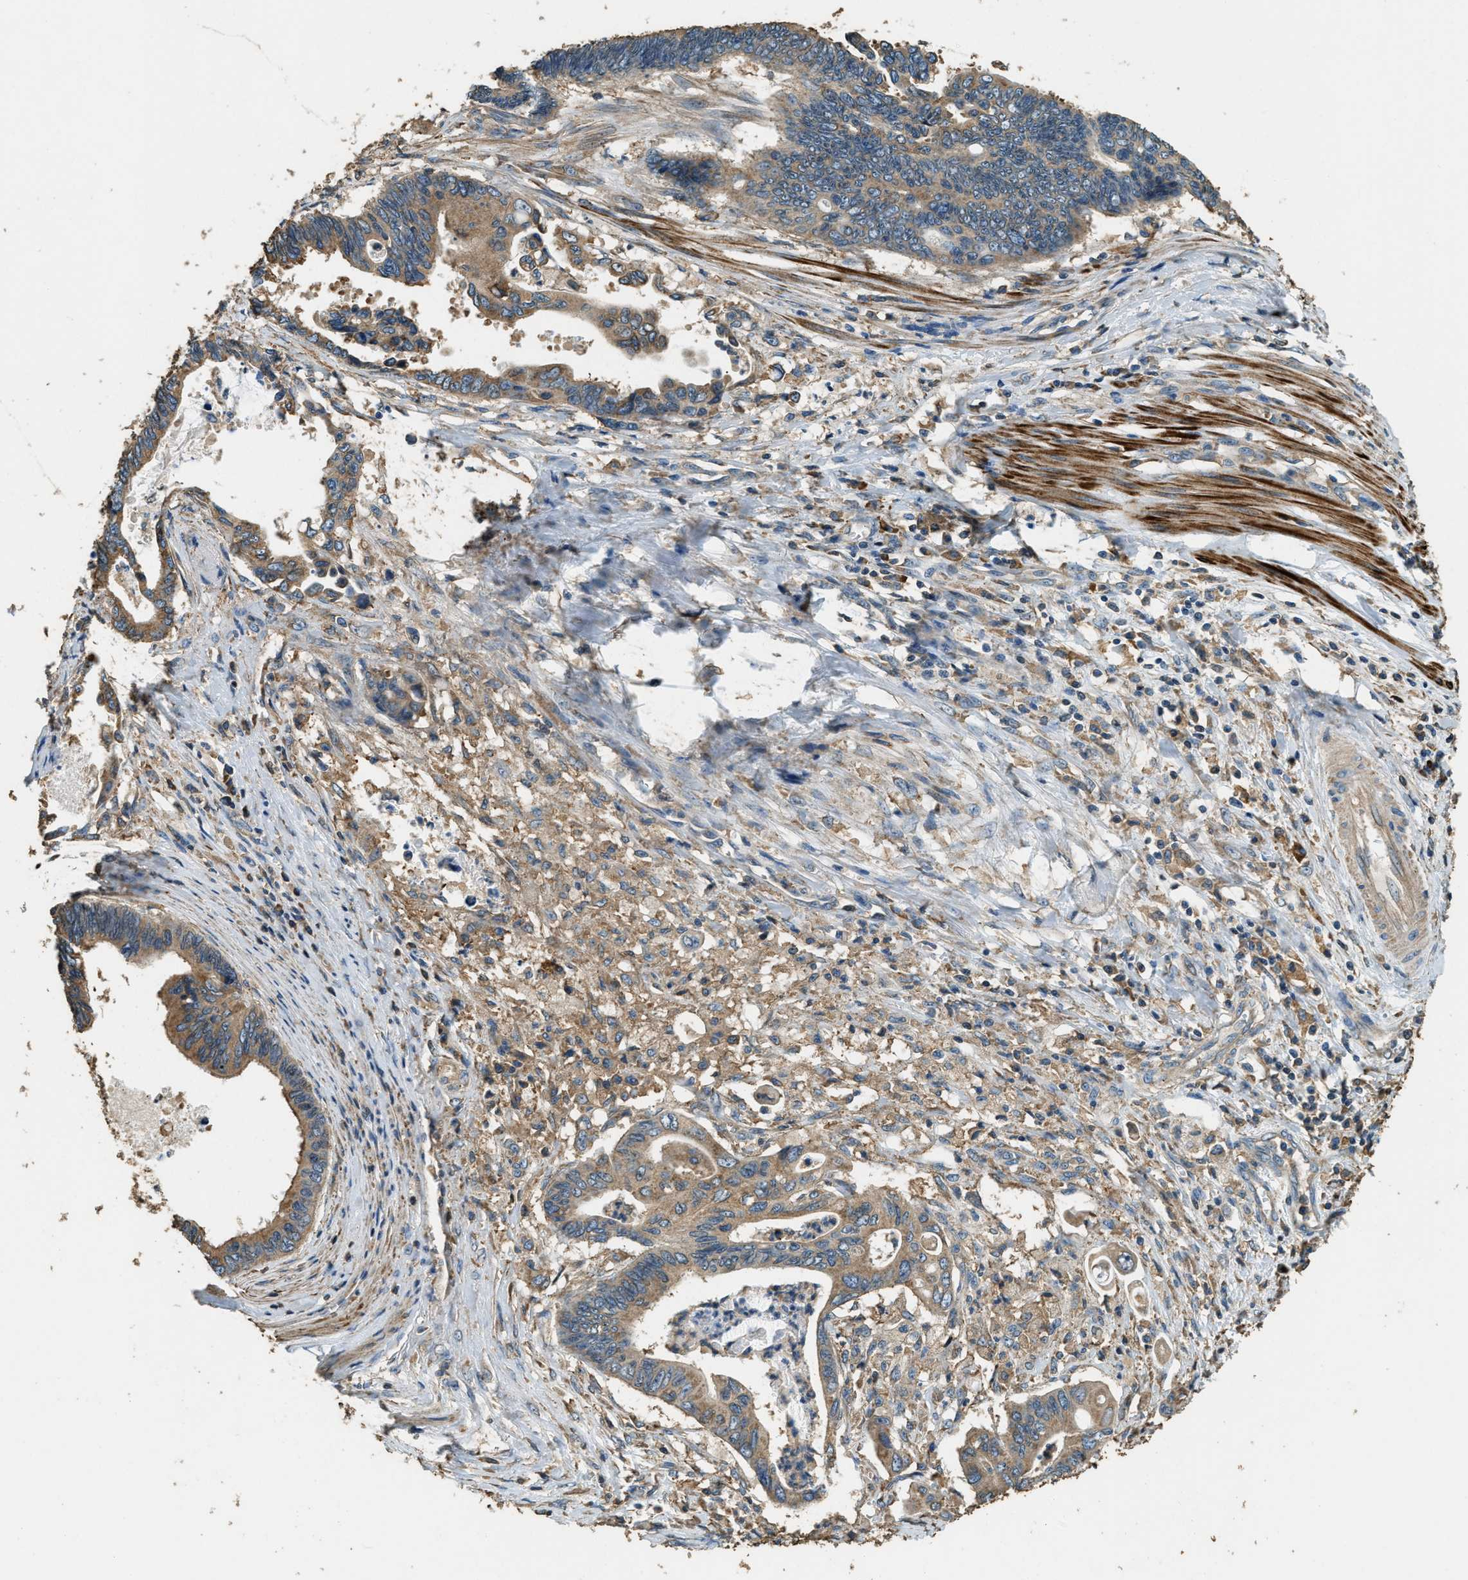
{"staining": {"intensity": "moderate", "quantity": ">75%", "location": "cytoplasmic/membranous"}, "tissue": "pancreatic cancer", "cell_type": "Tumor cells", "image_type": "cancer", "snomed": [{"axis": "morphology", "description": "Adenocarcinoma, NOS"}, {"axis": "topography", "description": "Pancreas"}], "caption": "This is an image of immunohistochemistry (IHC) staining of pancreatic cancer (adenocarcinoma), which shows moderate staining in the cytoplasmic/membranous of tumor cells.", "gene": "ERGIC1", "patient": {"sex": "female", "age": 70}}